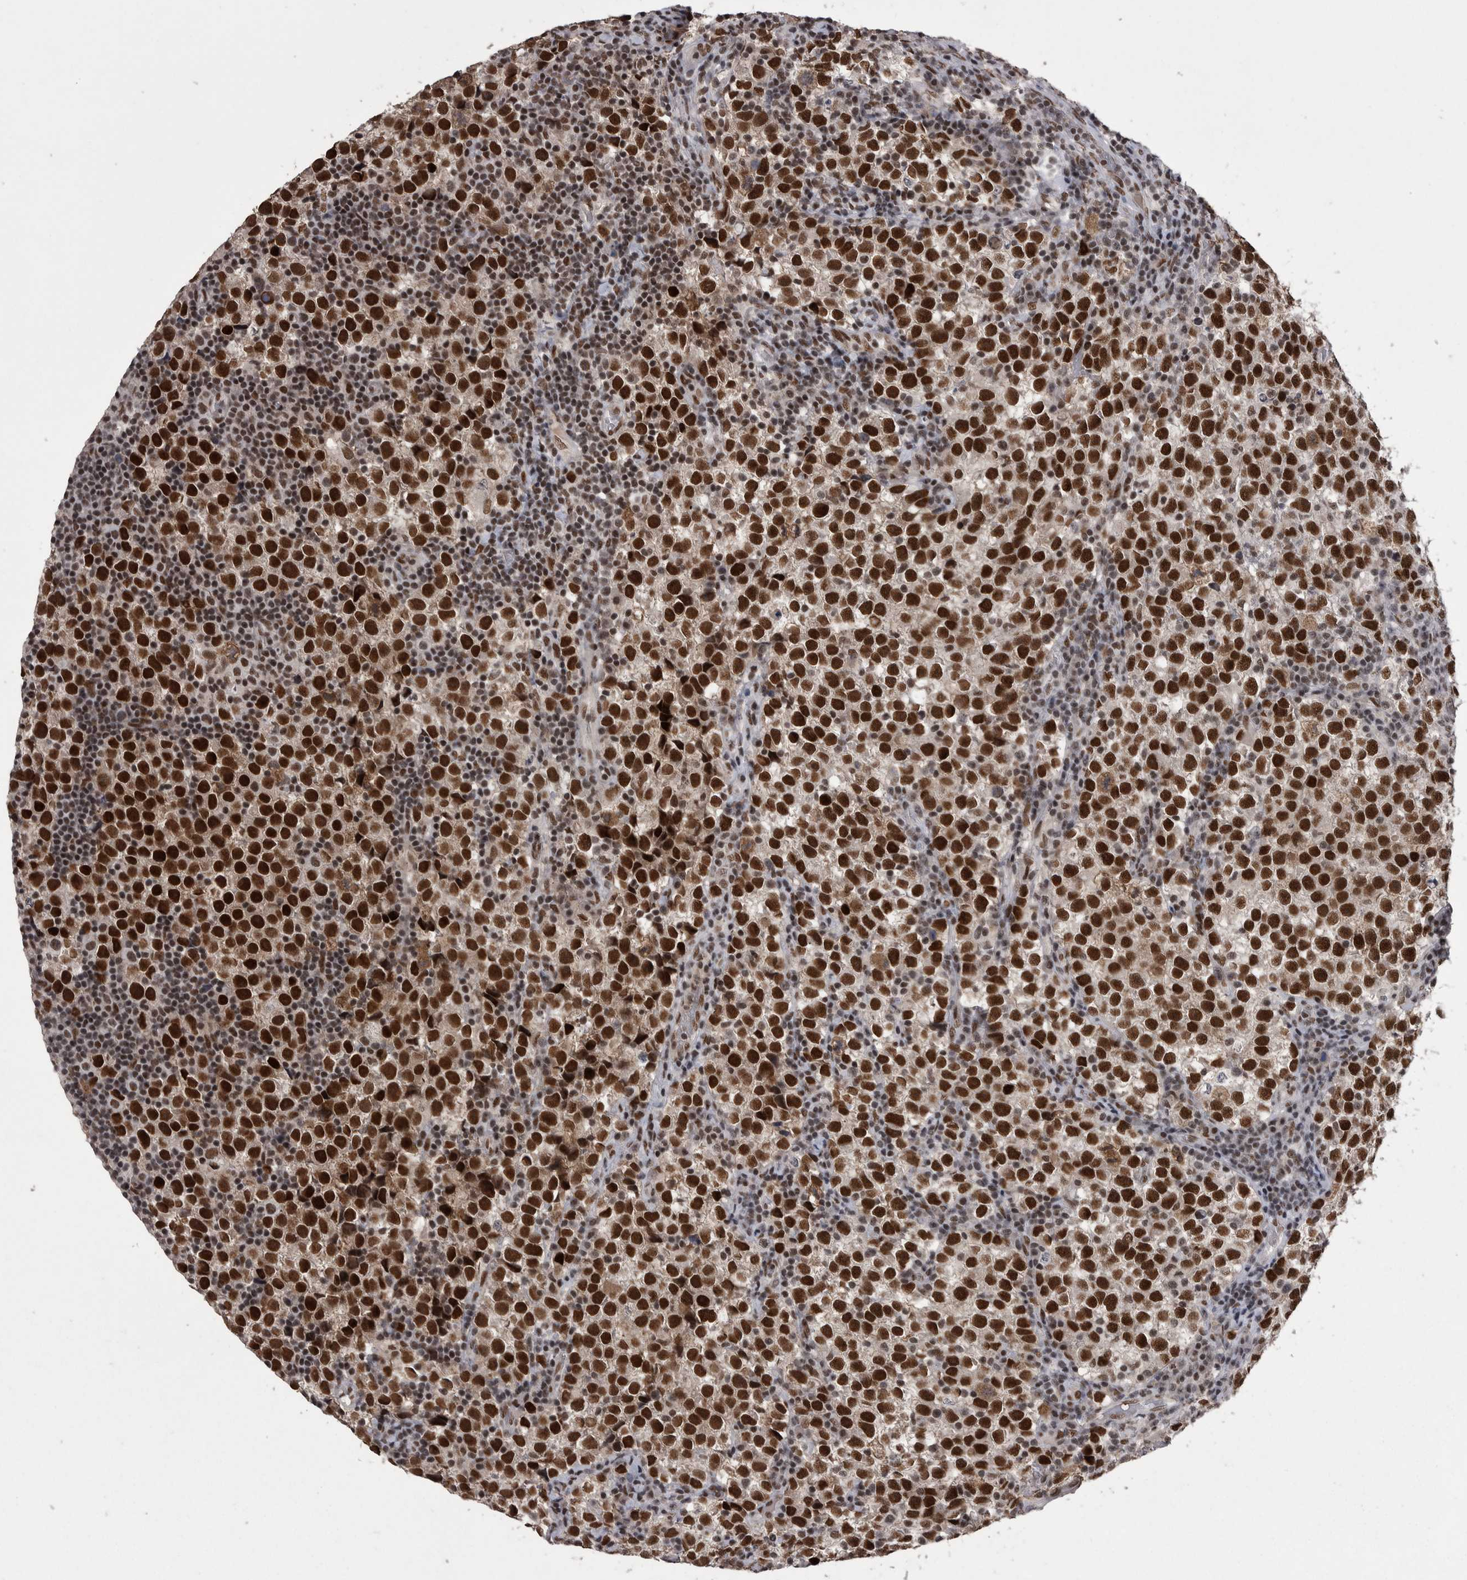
{"staining": {"intensity": "strong", "quantity": ">75%", "location": "nuclear"}, "tissue": "testis cancer", "cell_type": "Tumor cells", "image_type": "cancer", "snomed": [{"axis": "morphology", "description": "Normal tissue, NOS"}, {"axis": "morphology", "description": "Seminoma, NOS"}, {"axis": "topography", "description": "Testis"}], "caption": "A high-resolution histopathology image shows immunohistochemistry staining of seminoma (testis), which reveals strong nuclear staining in approximately >75% of tumor cells. The staining was performed using DAB to visualize the protein expression in brown, while the nuclei were stained in blue with hematoxylin (Magnification: 20x).", "gene": "DMTF1", "patient": {"sex": "male", "age": 43}}